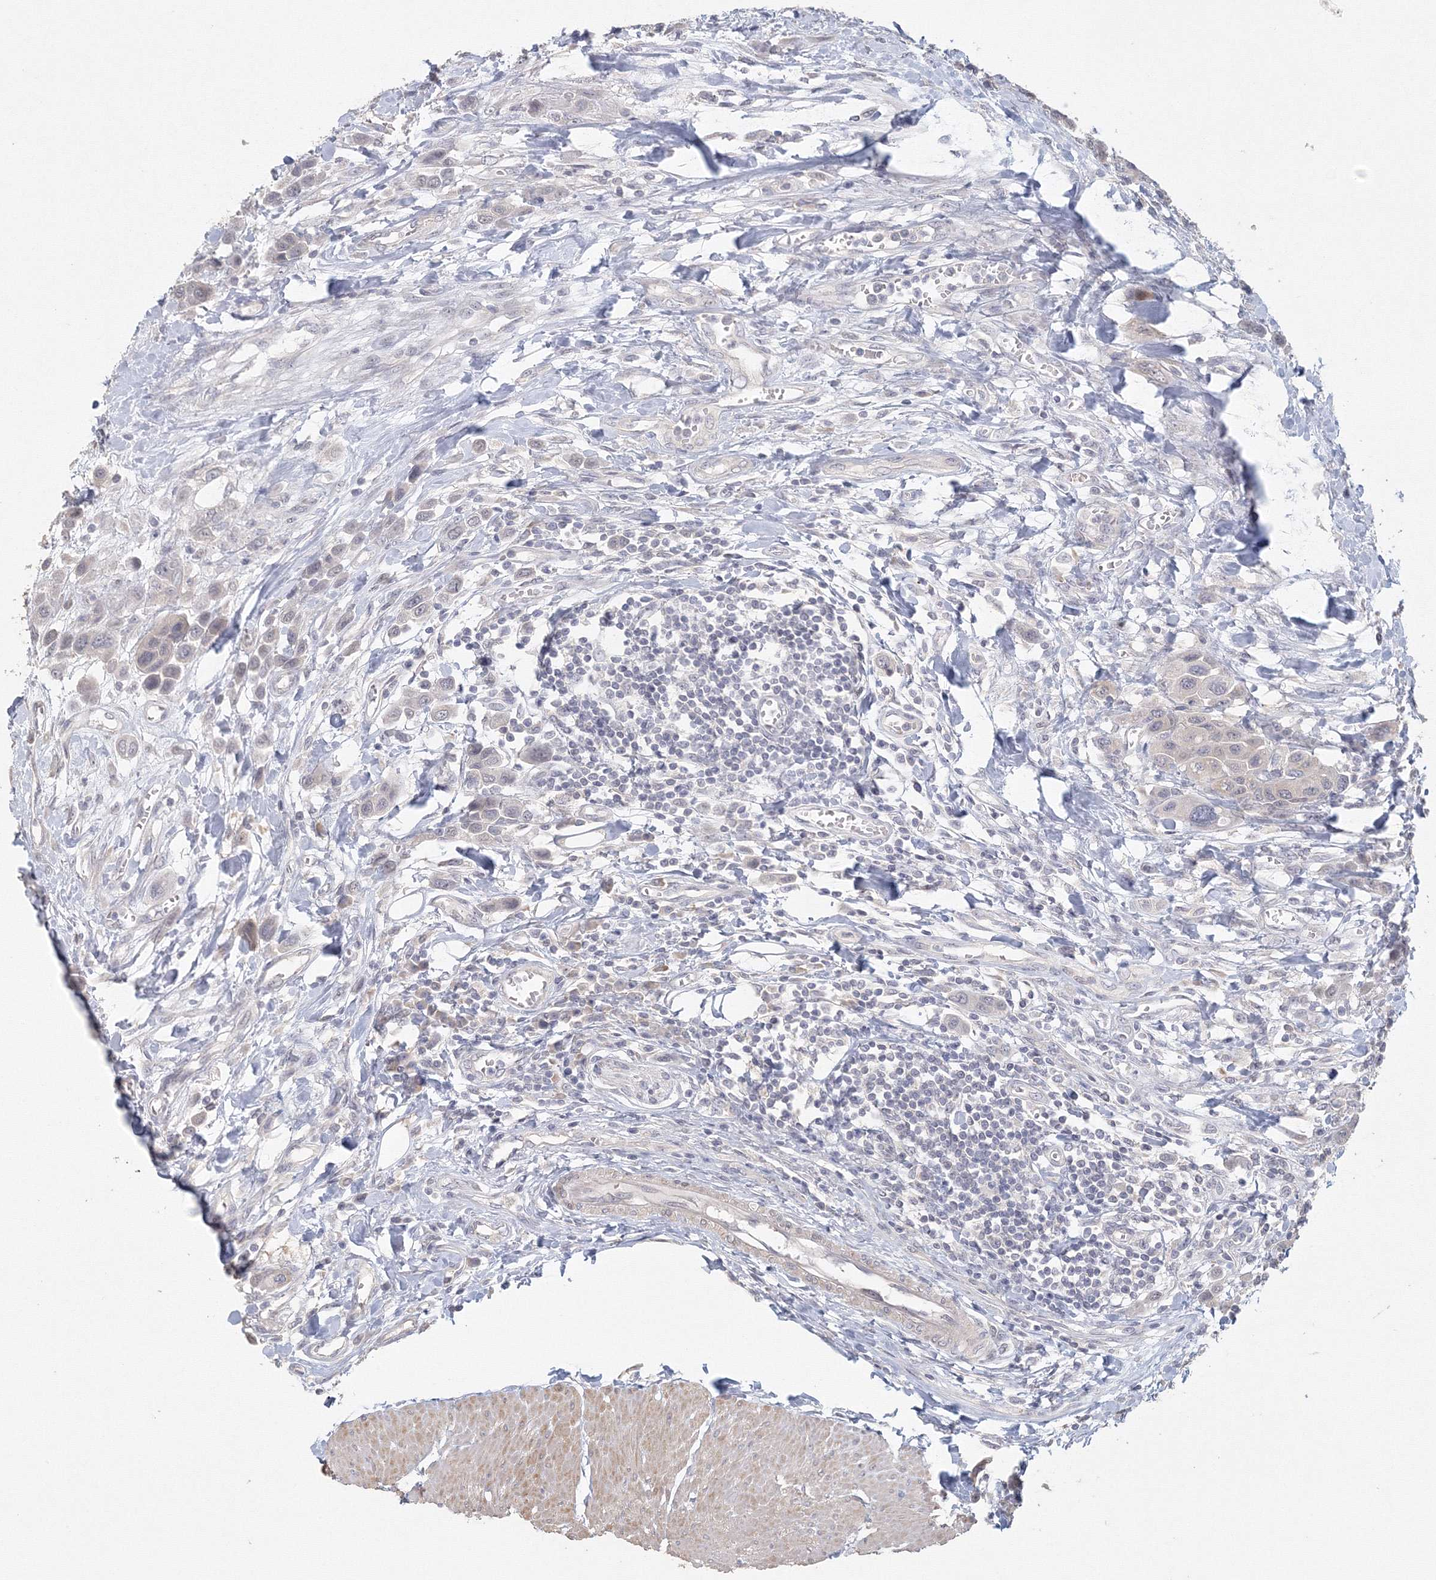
{"staining": {"intensity": "weak", "quantity": "<25%", "location": "nuclear"}, "tissue": "urothelial cancer", "cell_type": "Tumor cells", "image_type": "cancer", "snomed": [{"axis": "morphology", "description": "Urothelial carcinoma, High grade"}, {"axis": "topography", "description": "Urinary bladder"}], "caption": "Immunohistochemistry of human high-grade urothelial carcinoma reveals no positivity in tumor cells.", "gene": "TACC2", "patient": {"sex": "male", "age": 50}}